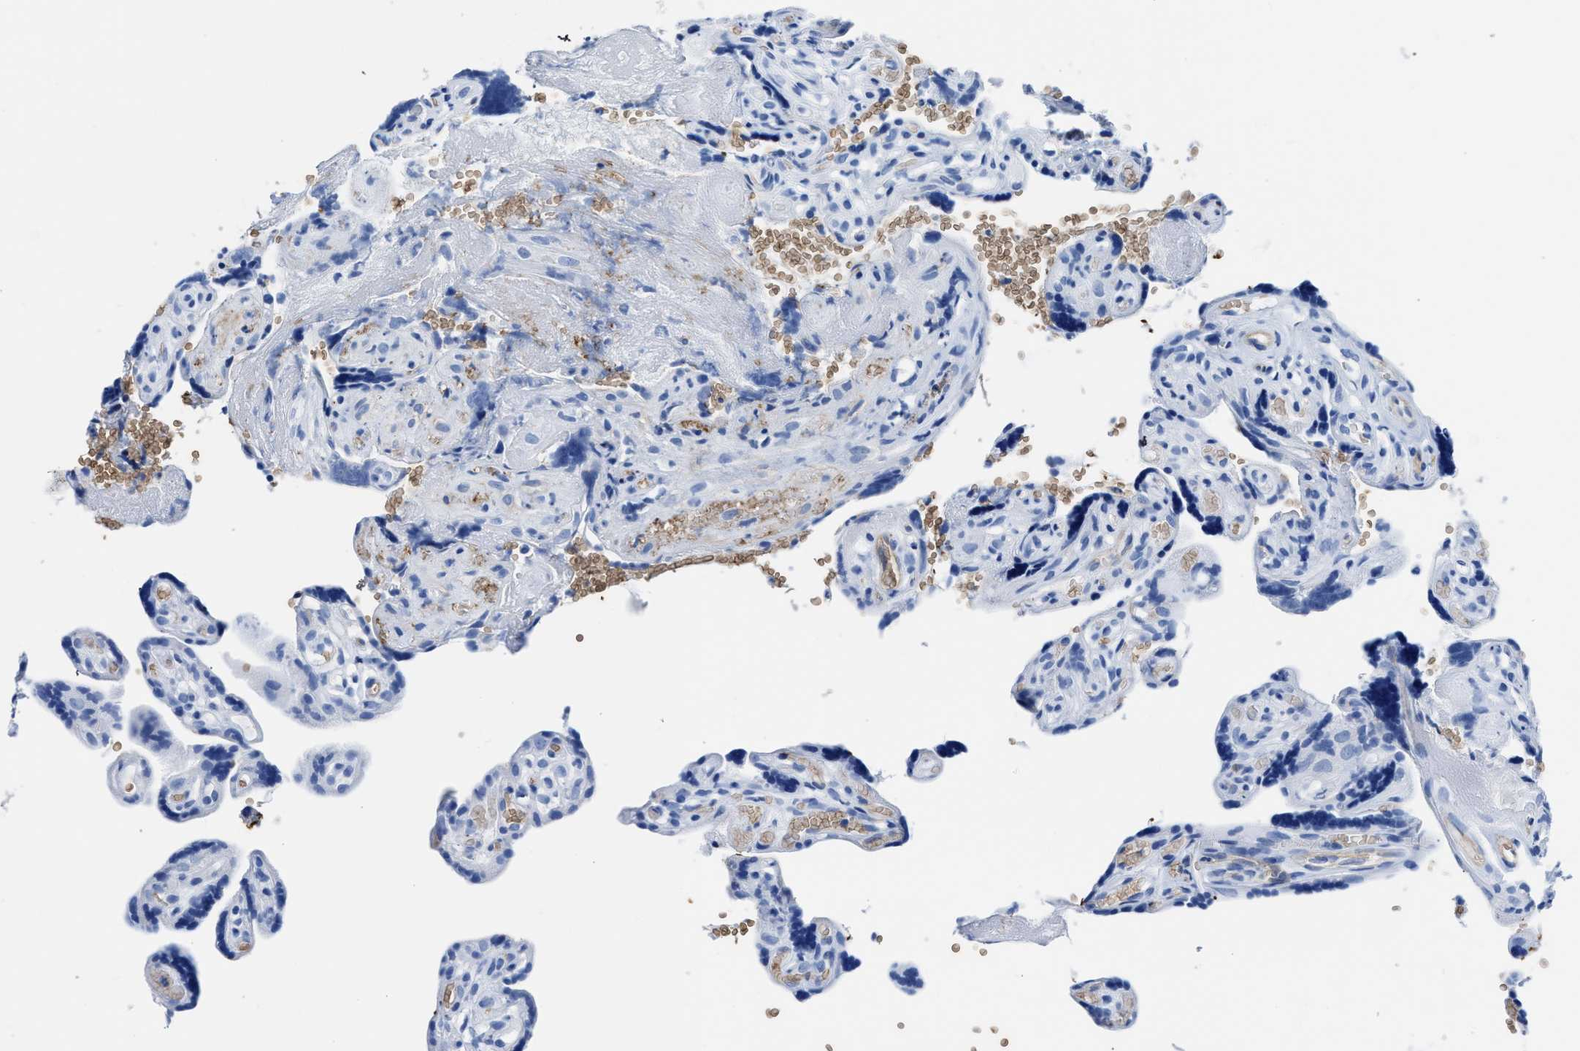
{"staining": {"intensity": "negative", "quantity": "none", "location": "none"}, "tissue": "placenta", "cell_type": "Trophoblastic cells", "image_type": "normal", "snomed": [{"axis": "morphology", "description": "Normal tissue, NOS"}, {"axis": "topography", "description": "Placenta"}], "caption": "Immunohistochemical staining of benign human placenta displays no significant expression in trophoblastic cells. Nuclei are stained in blue.", "gene": "AQP1", "patient": {"sex": "female", "age": 30}}